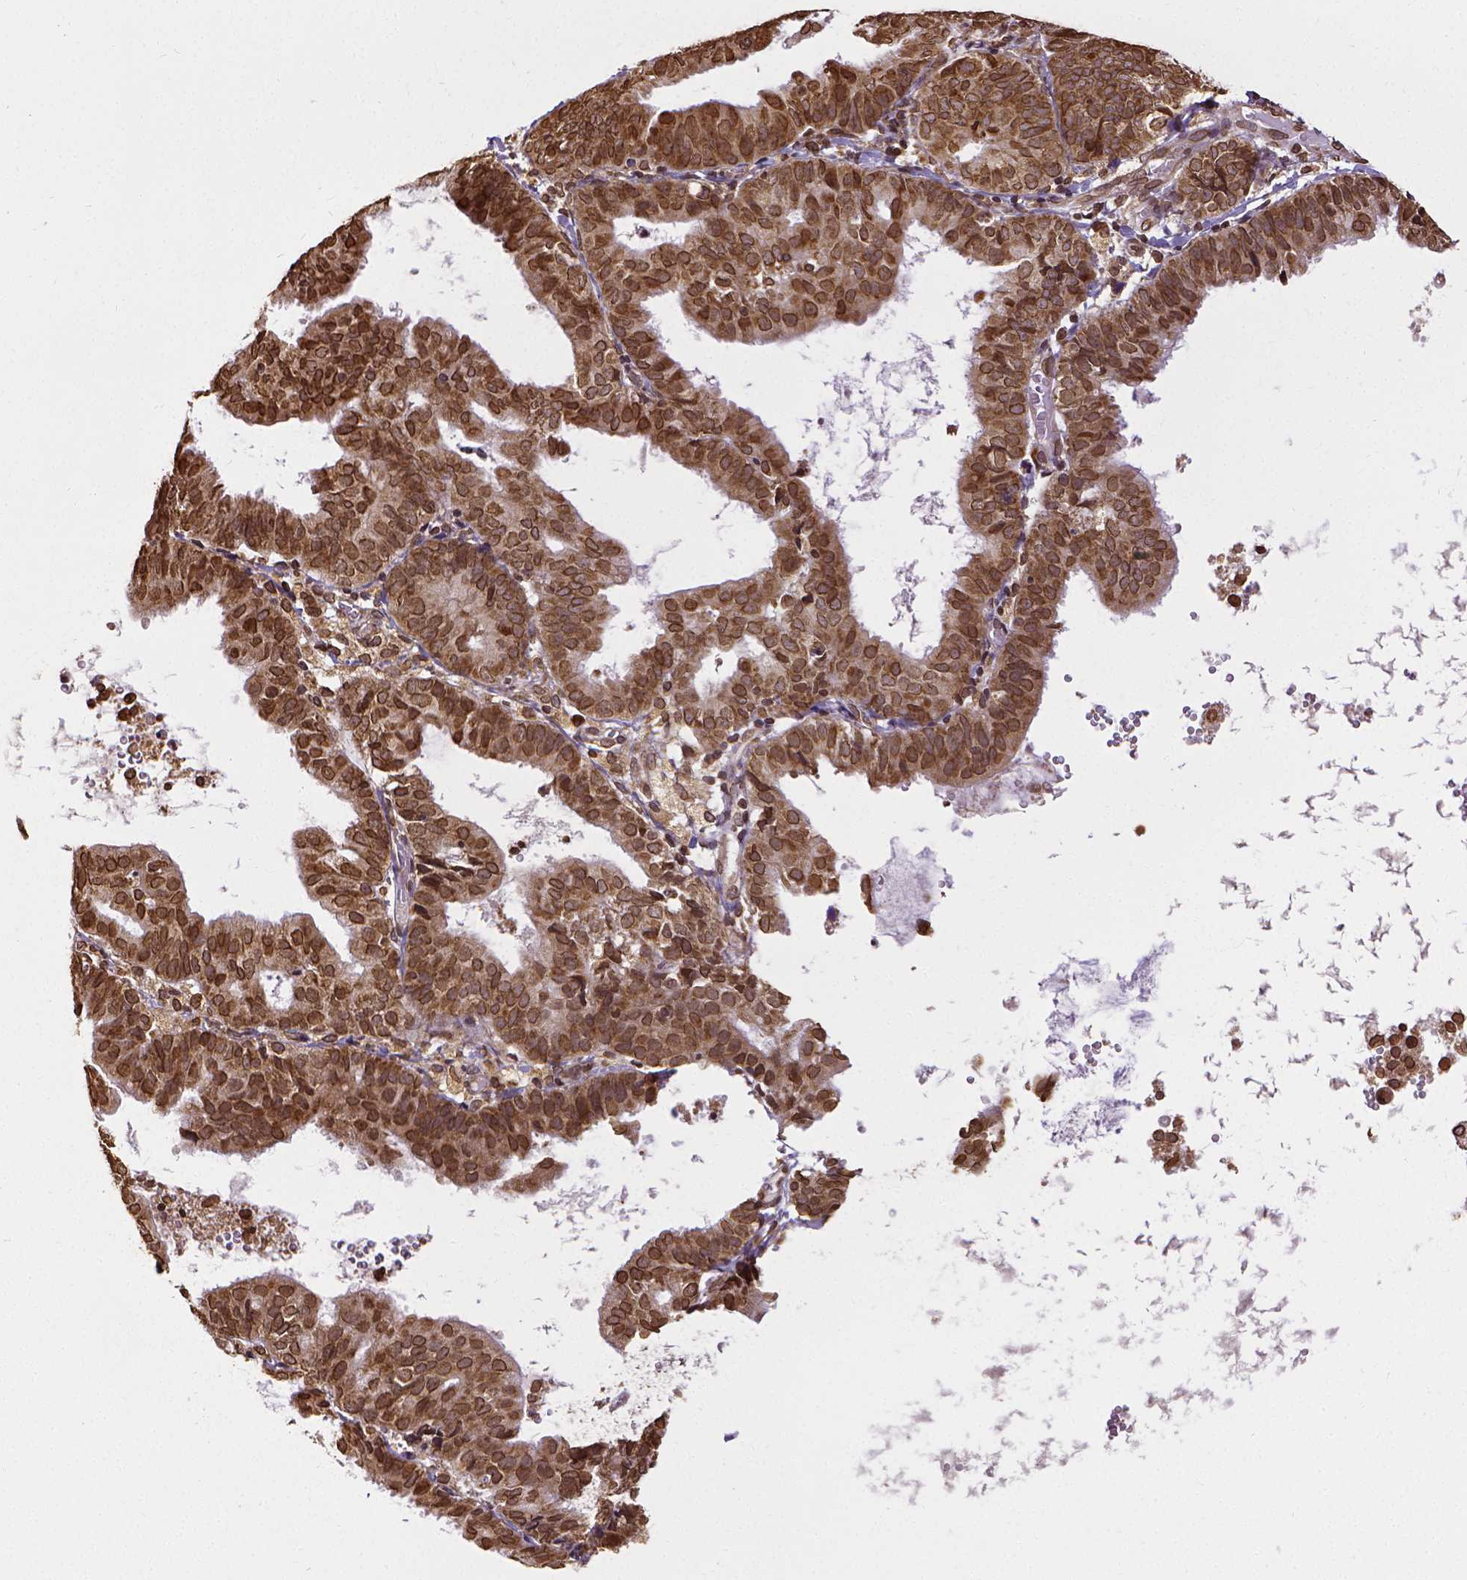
{"staining": {"intensity": "strong", "quantity": ">75%", "location": "cytoplasmic/membranous,nuclear"}, "tissue": "endometrial cancer", "cell_type": "Tumor cells", "image_type": "cancer", "snomed": [{"axis": "morphology", "description": "Adenocarcinoma, NOS"}, {"axis": "topography", "description": "Endometrium"}], "caption": "The histopathology image reveals immunohistochemical staining of endometrial adenocarcinoma. There is strong cytoplasmic/membranous and nuclear staining is present in approximately >75% of tumor cells.", "gene": "MTDH", "patient": {"sex": "female", "age": 80}}